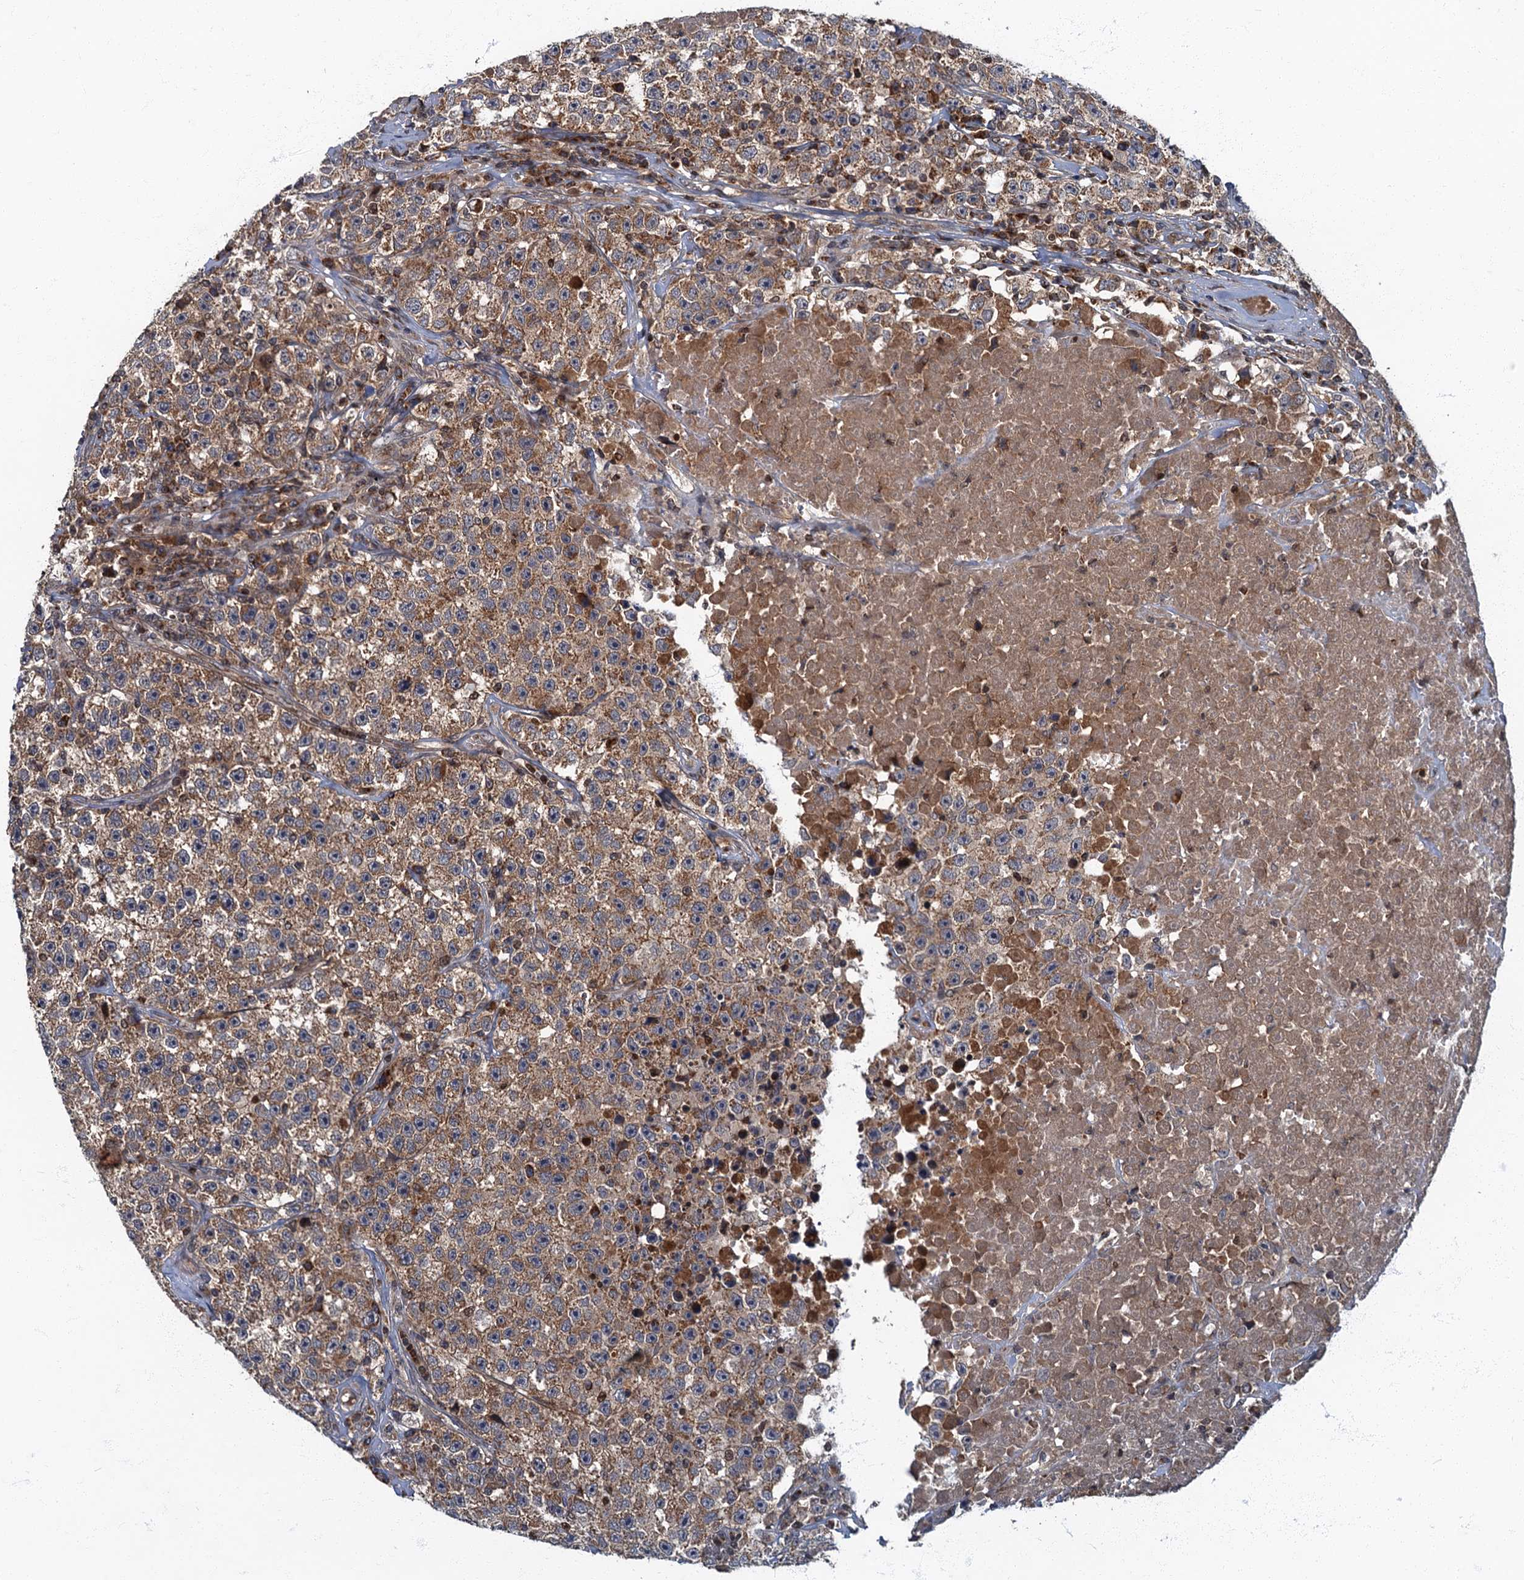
{"staining": {"intensity": "moderate", "quantity": ">75%", "location": "cytoplasmic/membranous"}, "tissue": "testis cancer", "cell_type": "Tumor cells", "image_type": "cancer", "snomed": [{"axis": "morphology", "description": "Seminoma, NOS"}, {"axis": "topography", "description": "Testis"}], "caption": "Testis cancer stained for a protein shows moderate cytoplasmic/membranous positivity in tumor cells.", "gene": "SLC11A2", "patient": {"sex": "male", "age": 22}}